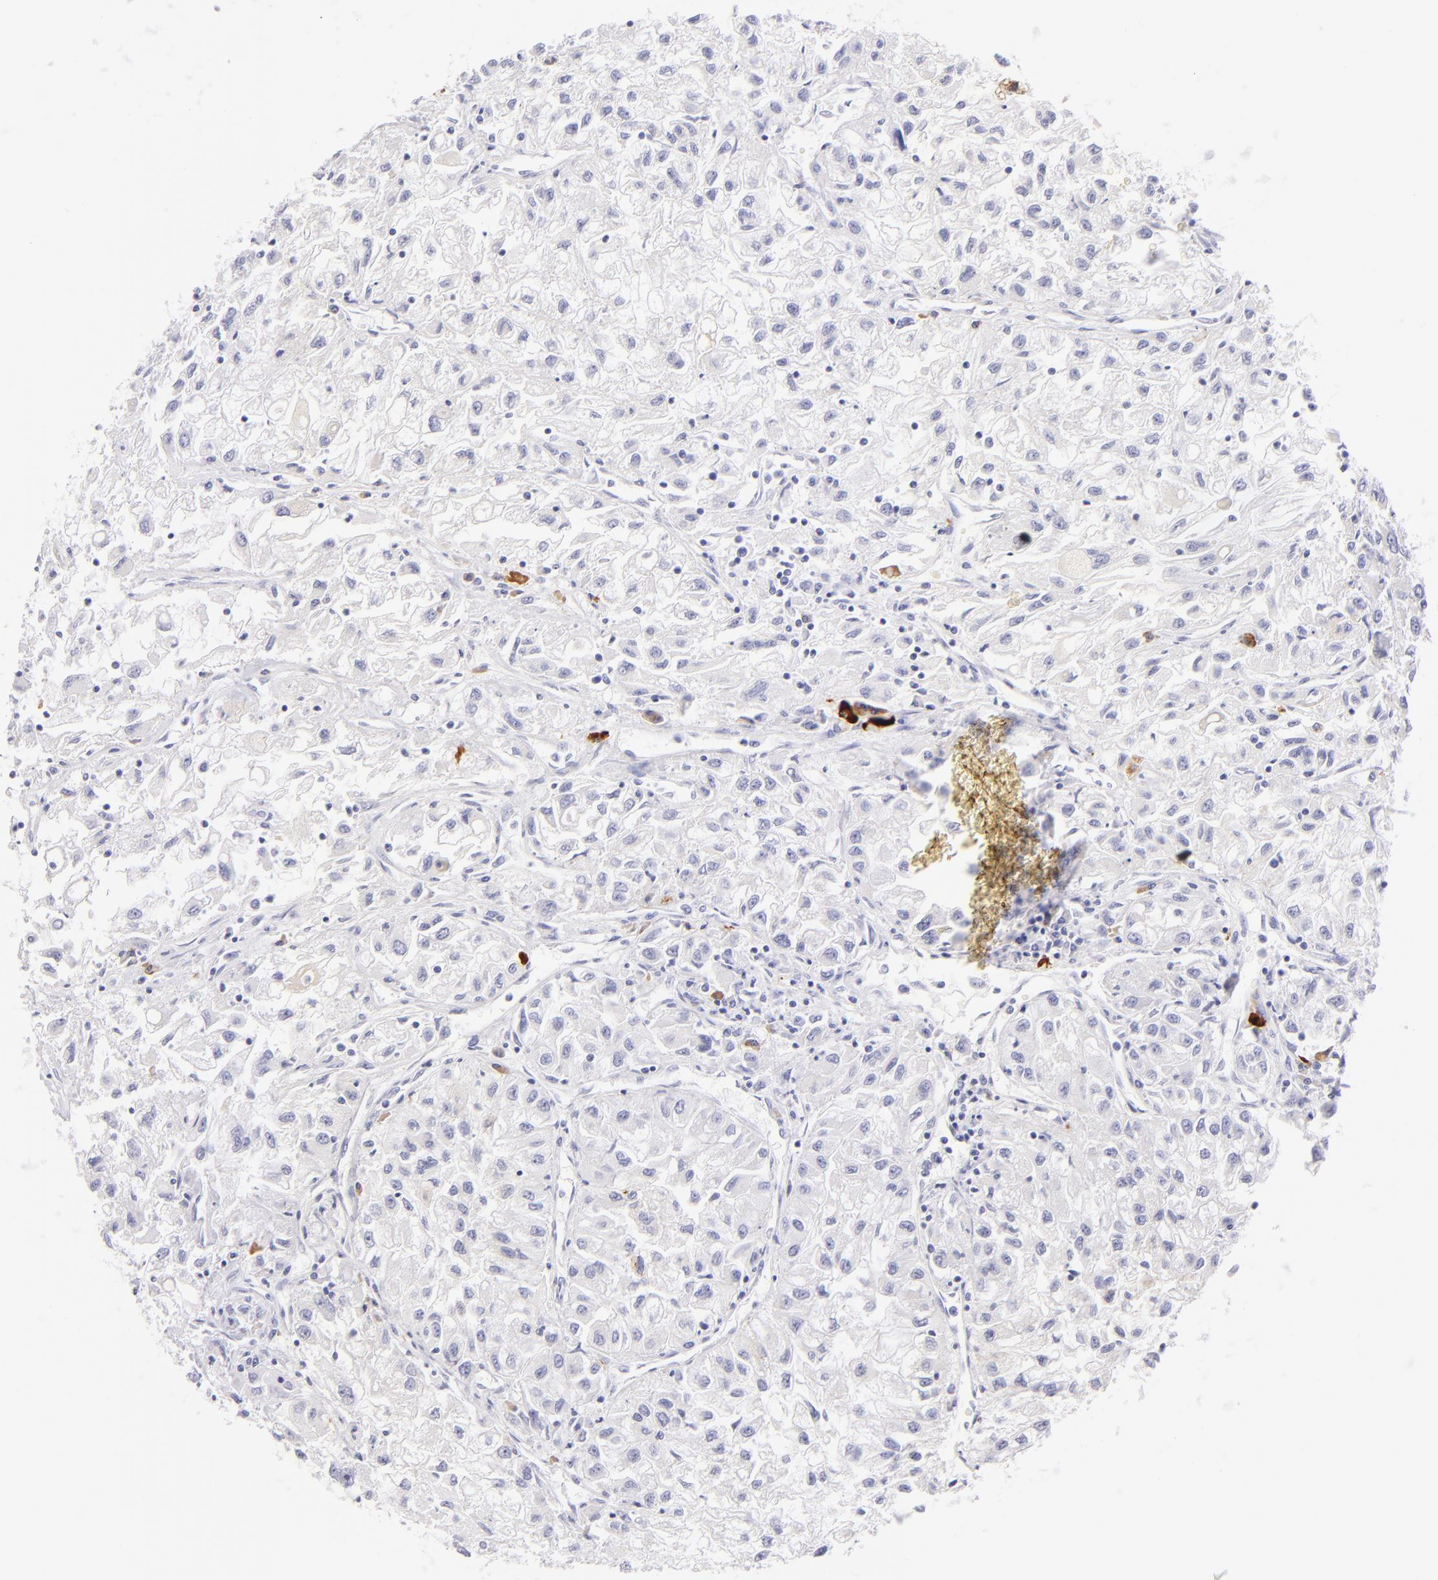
{"staining": {"intensity": "negative", "quantity": "none", "location": "none"}, "tissue": "renal cancer", "cell_type": "Tumor cells", "image_type": "cancer", "snomed": [{"axis": "morphology", "description": "Adenocarcinoma, NOS"}, {"axis": "topography", "description": "Kidney"}], "caption": "This micrograph is of renal cancer stained with immunohistochemistry to label a protein in brown with the nuclei are counter-stained blue. There is no expression in tumor cells.", "gene": "SDC1", "patient": {"sex": "male", "age": 59}}